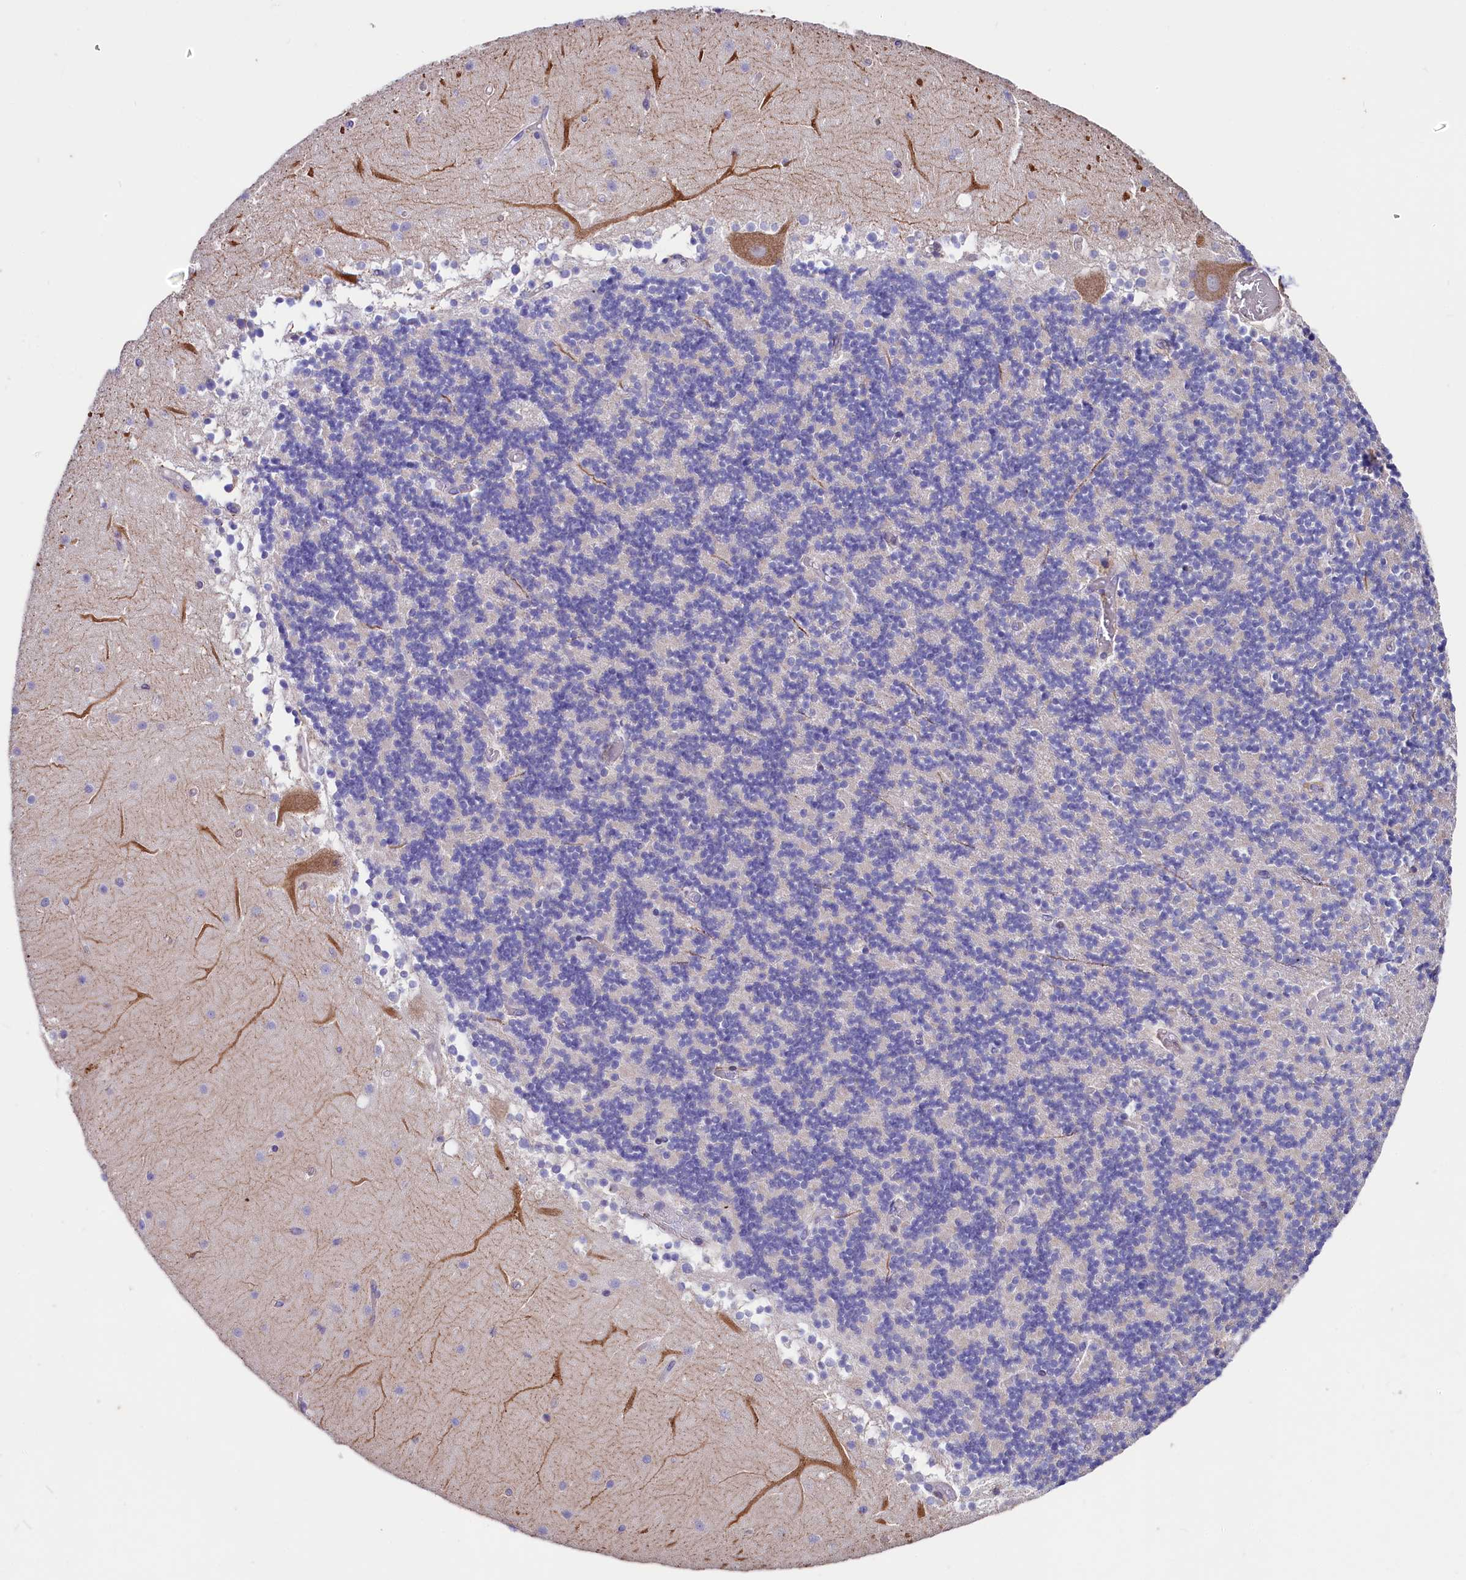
{"staining": {"intensity": "negative", "quantity": "none", "location": "none"}, "tissue": "cerebellum", "cell_type": "Cells in granular layer", "image_type": "normal", "snomed": [{"axis": "morphology", "description": "Normal tissue, NOS"}, {"axis": "topography", "description": "Cerebellum"}], "caption": "A micrograph of cerebellum stained for a protein exhibits no brown staining in cells in granular layer. (Immunohistochemistry, brightfield microscopy, high magnification).", "gene": "RPUSD3", "patient": {"sex": "female", "age": 28}}